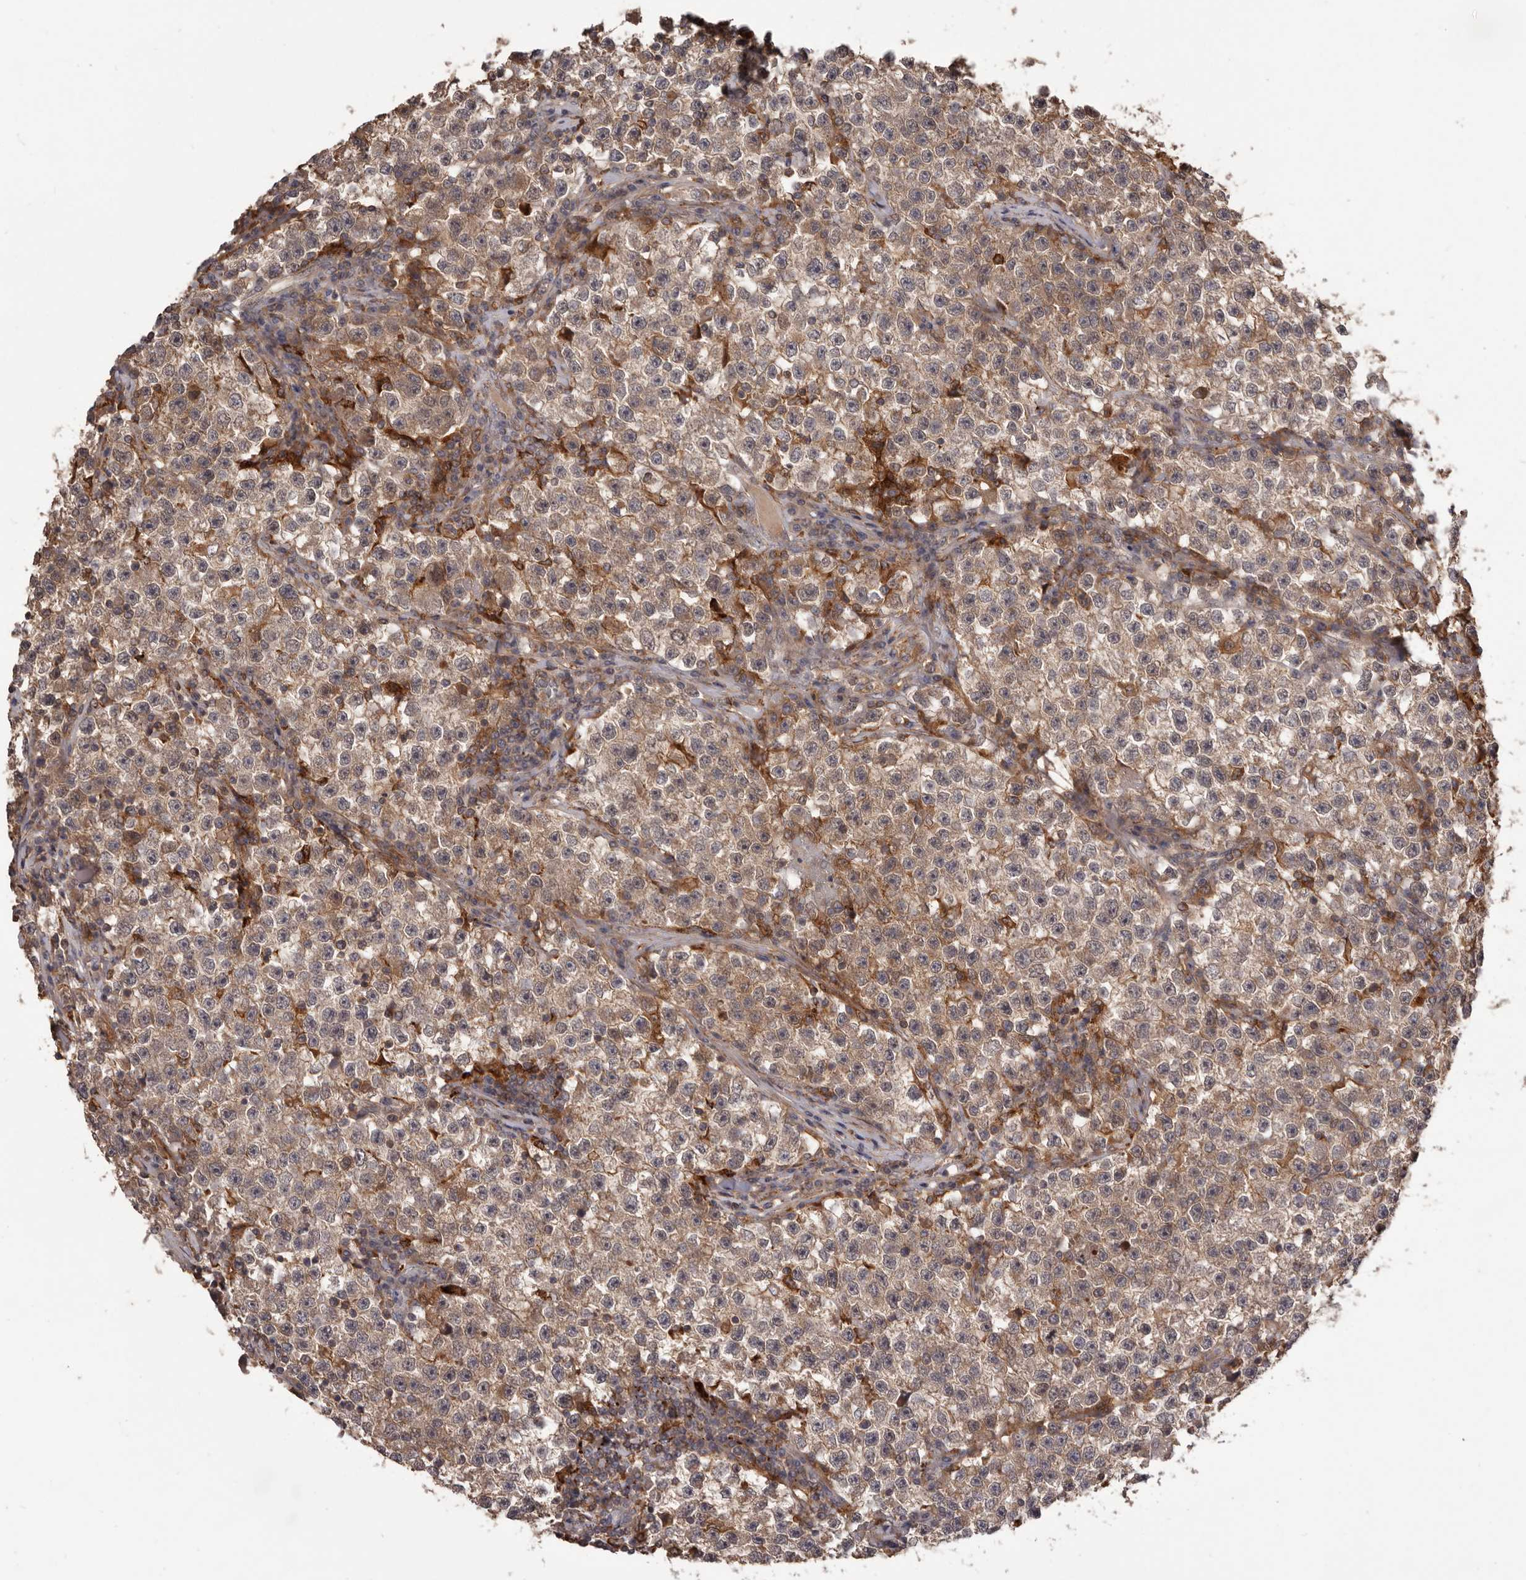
{"staining": {"intensity": "weak", "quantity": ">75%", "location": "cytoplasmic/membranous"}, "tissue": "testis cancer", "cell_type": "Tumor cells", "image_type": "cancer", "snomed": [{"axis": "morphology", "description": "Seminoma, NOS"}, {"axis": "topography", "description": "Testis"}], "caption": "High-power microscopy captured an immunohistochemistry (IHC) photomicrograph of testis cancer, revealing weak cytoplasmic/membranous positivity in about >75% of tumor cells. The protein is stained brown, and the nuclei are stained in blue (DAB IHC with brightfield microscopy, high magnification).", "gene": "GLIPR2", "patient": {"sex": "male", "age": 22}}